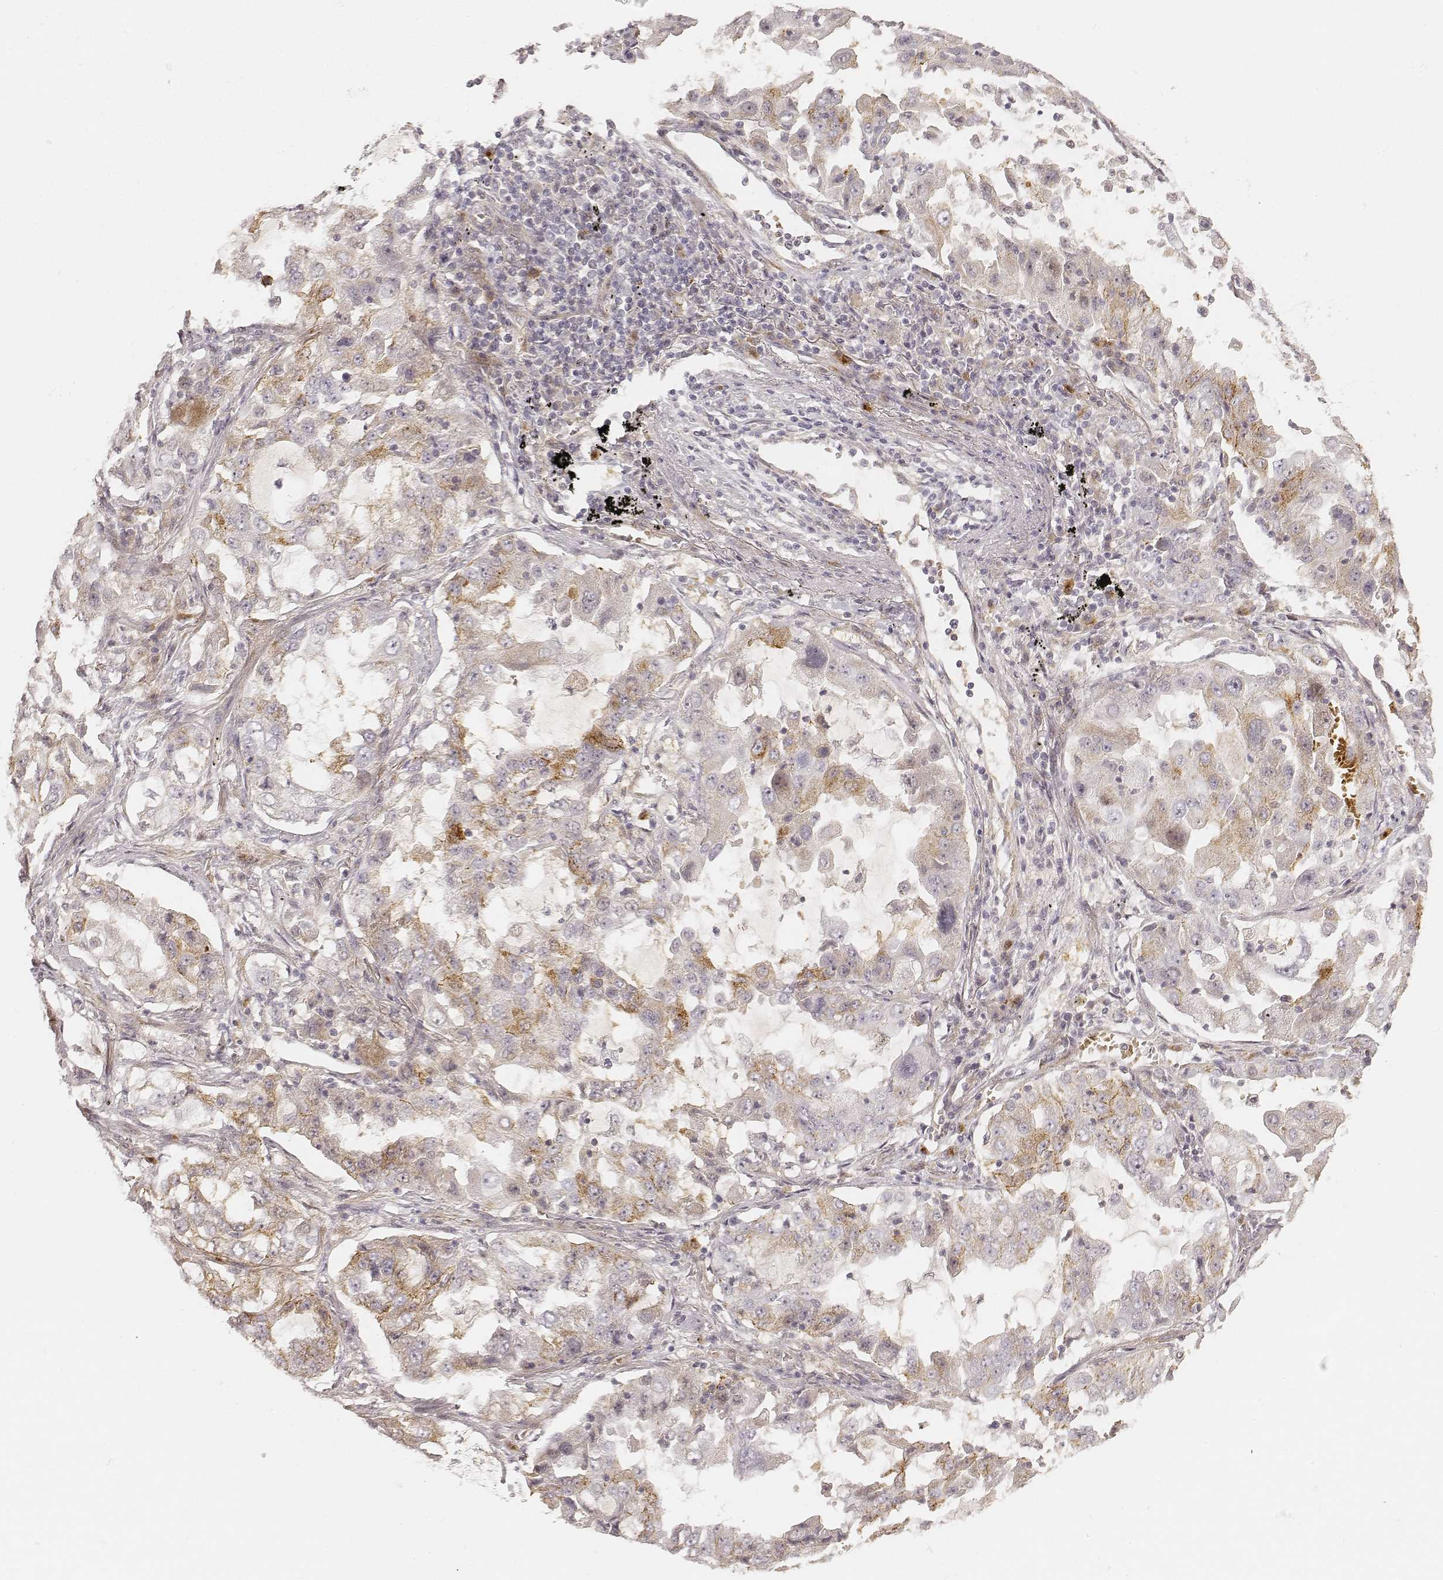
{"staining": {"intensity": "moderate", "quantity": "<25%", "location": "cytoplasmic/membranous"}, "tissue": "lung cancer", "cell_type": "Tumor cells", "image_type": "cancer", "snomed": [{"axis": "morphology", "description": "Adenocarcinoma, NOS"}, {"axis": "topography", "description": "Lung"}], "caption": "Immunohistochemistry (IHC) photomicrograph of neoplastic tissue: human lung adenocarcinoma stained using immunohistochemistry (IHC) reveals low levels of moderate protein expression localized specifically in the cytoplasmic/membranous of tumor cells, appearing as a cytoplasmic/membranous brown color.", "gene": "GORASP2", "patient": {"sex": "female", "age": 61}}